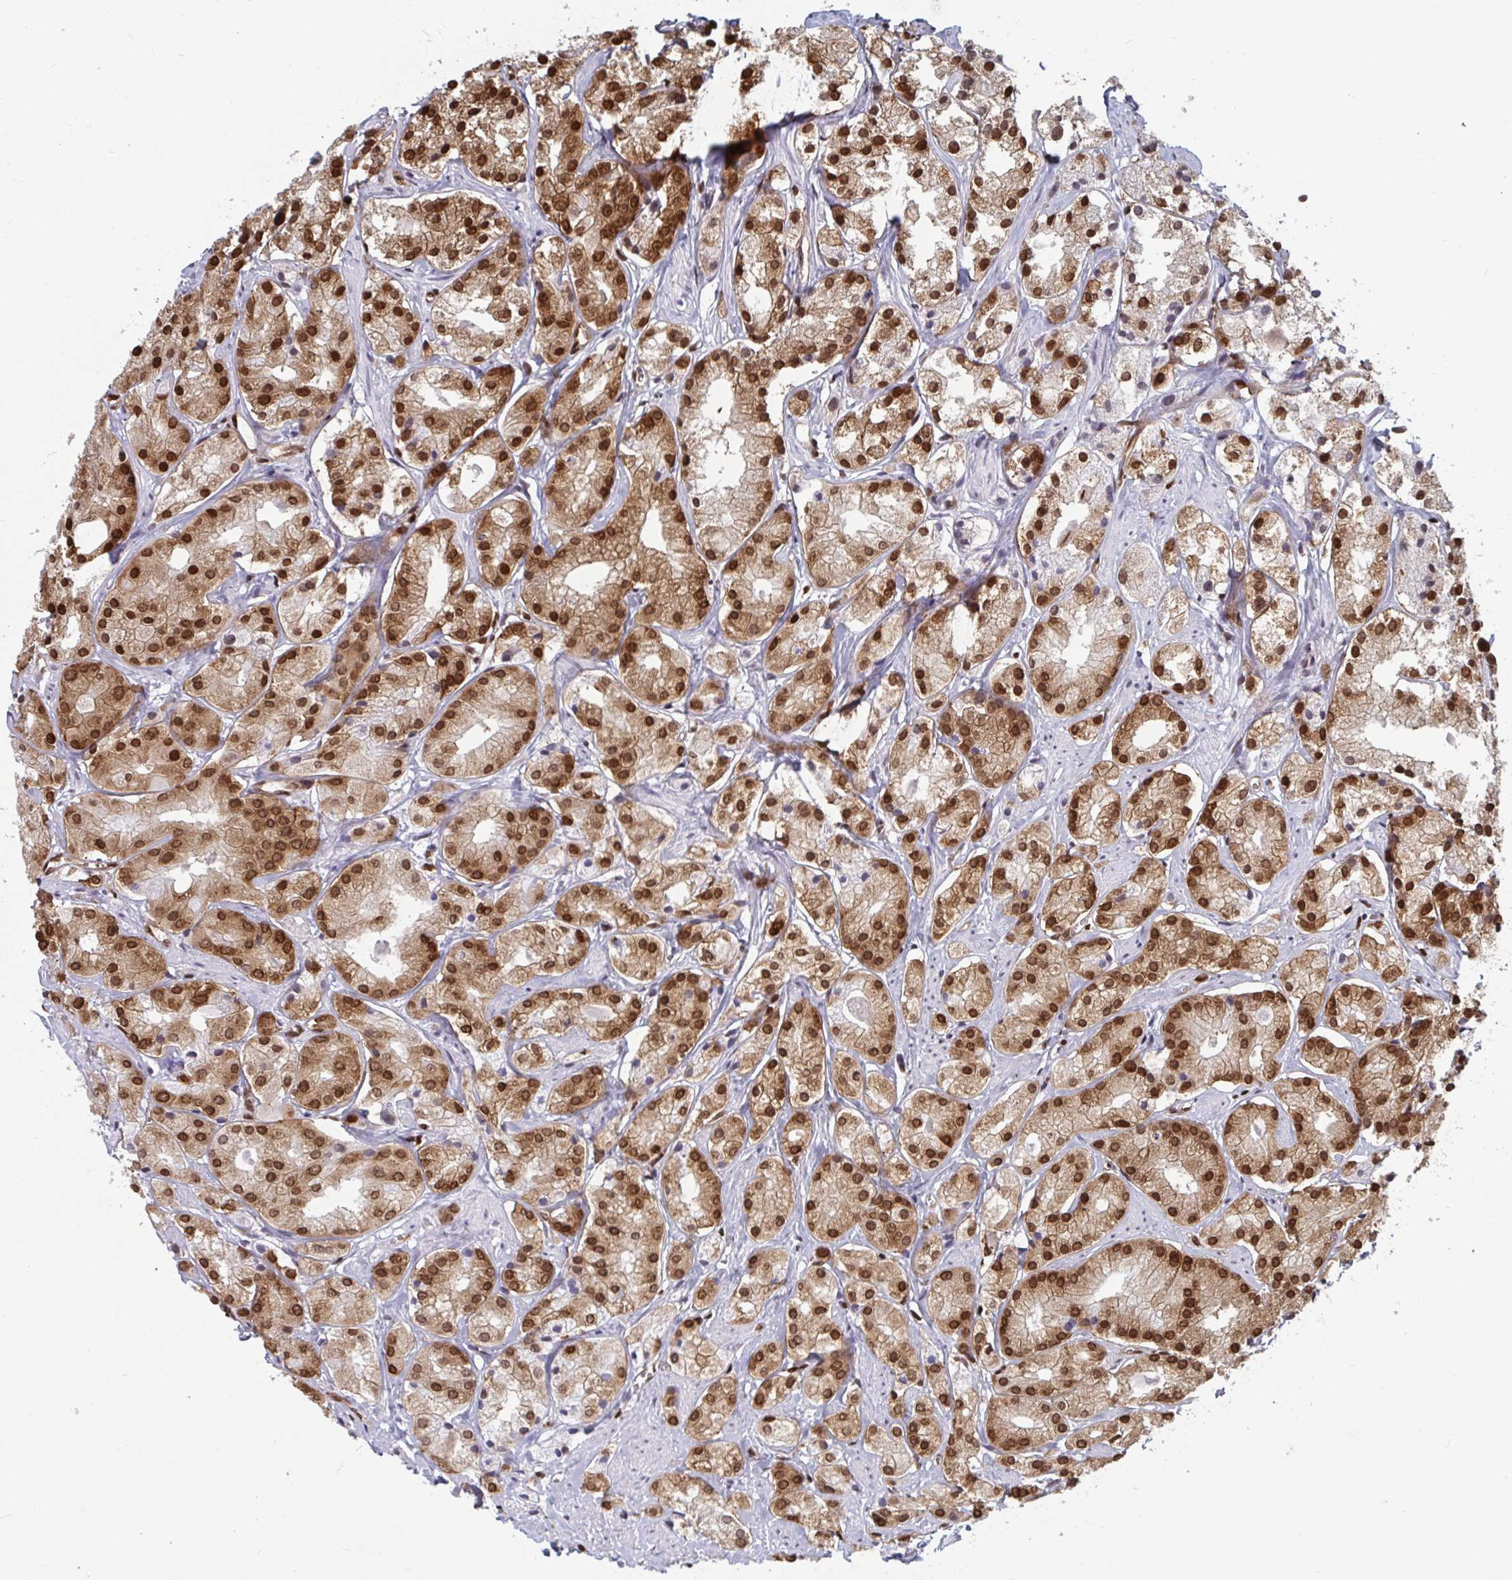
{"staining": {"intensity": "strong", "quantity": ">75%", "location": "cytoplasmic/membranous,nuclear"}, "tissue": "prostate cancer", "cell_type": "Tumor cells", "image_type": "cancer", "snomed": [{"axis": "morphology", "description": "Adenocarcinoma, Low grade"}, {"axis": "topography", "description": "Prostate"}], "caption": "Protein expression analysis of prostate cancer (low-grade adenocarcinoma) displays strong cytoplasmic/membranous and nuclear positivity in about >75% of tumor cells.", "gene": "GAR1", "patient": {"sex": "male", "age": 69}}